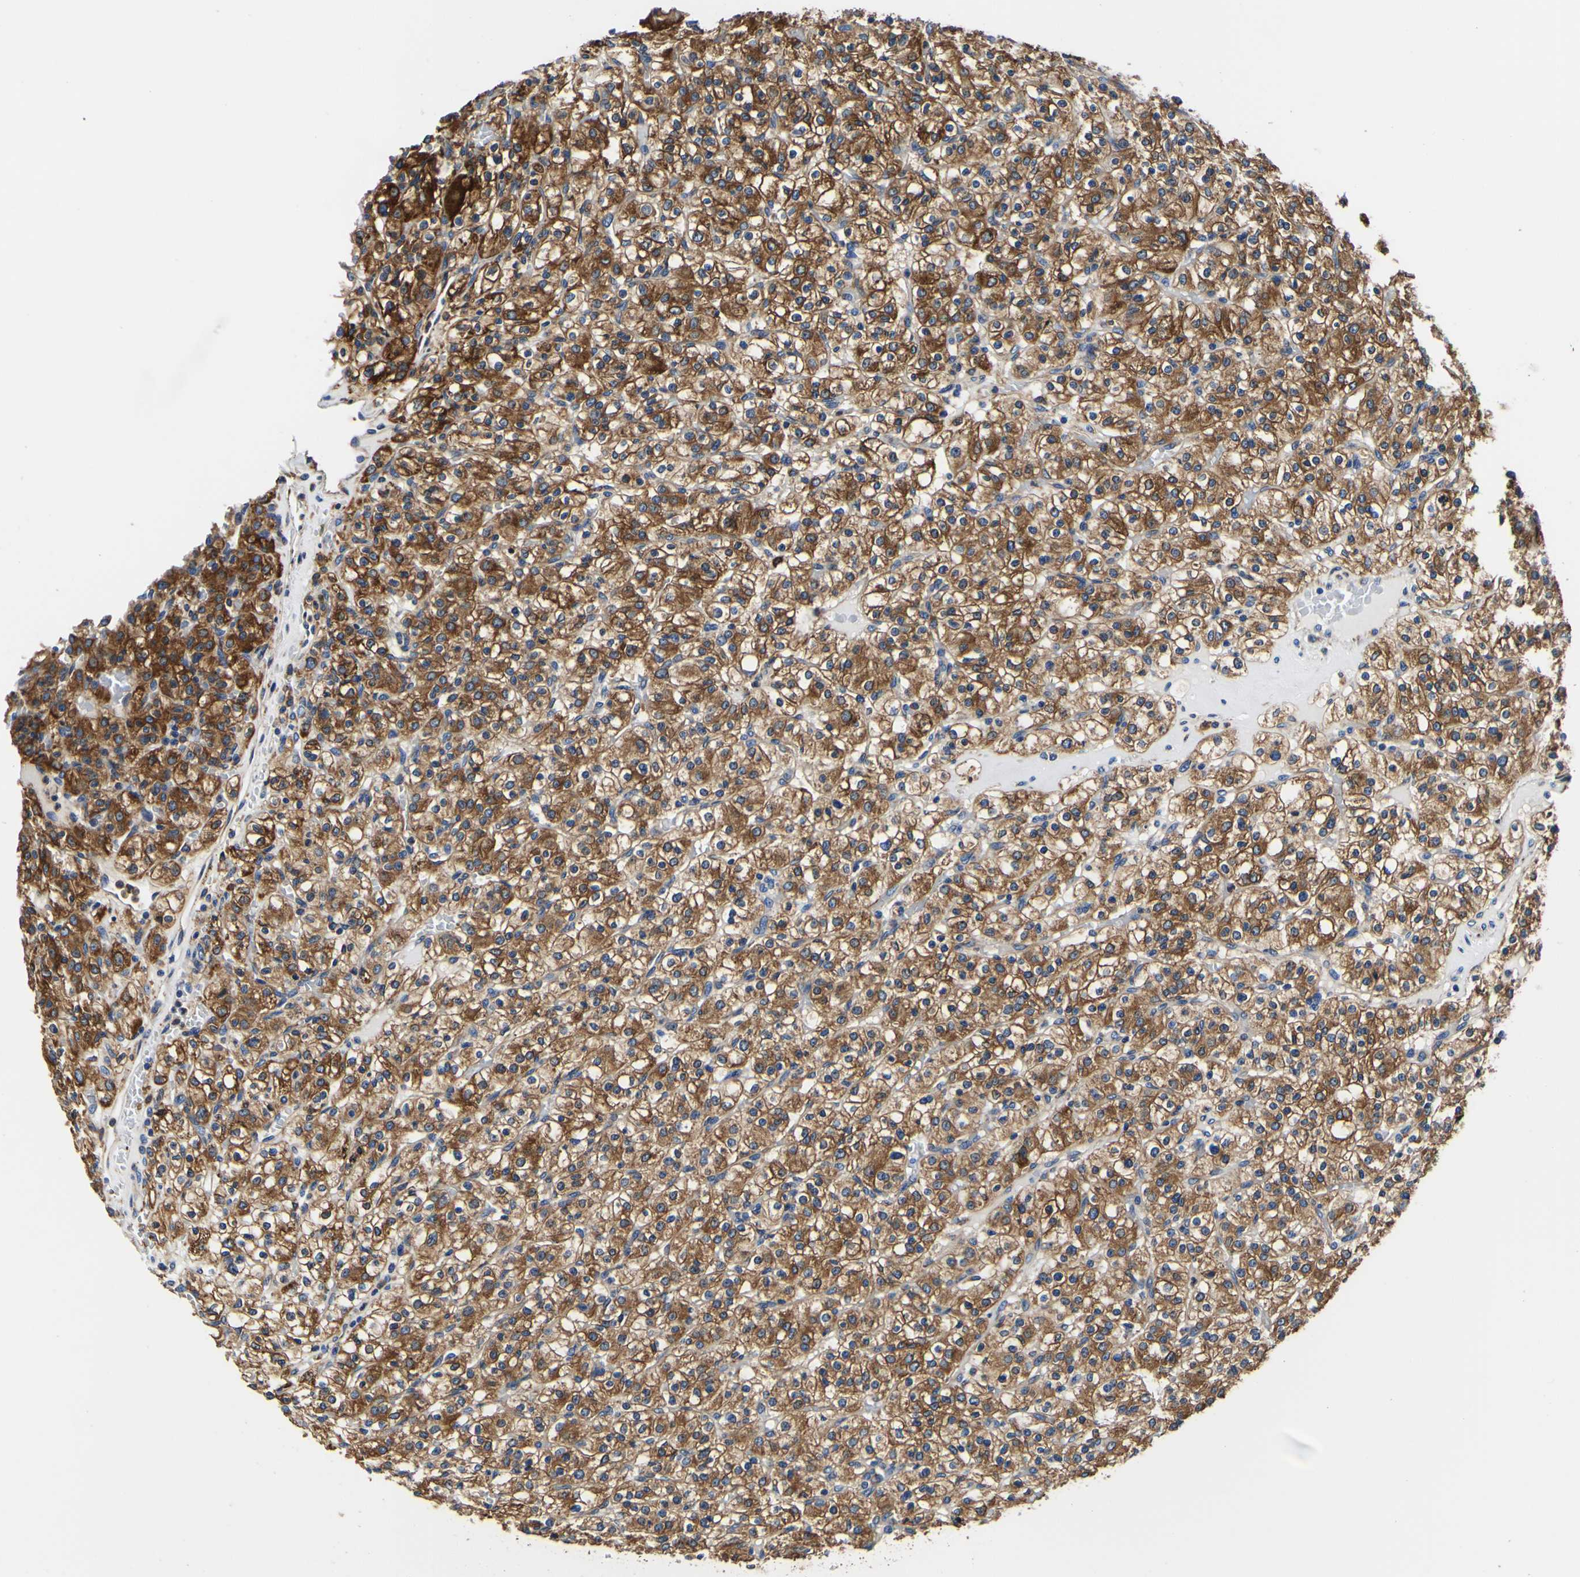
{"staining": {"intensity": "strong", "quantity": ">75%", "location": "cytoplasmic/membranous"}, "tissue": "renal cancer", "cell_type": "Tumor cells", "image_type": "cancer", "snomed": [{"axis": "morphology", "description": "Normal tissue, NOS"}, {"axis": "morphology", "description": "Adenocarcinoma, NOS"}, {"axis": "topography", "description": "Kidney"}], "caption": "Adenocarcinoma (renal) stained with immunohistochemistry shows strong cytoplasmic/membranous positivity in approximately >75% of tumor cells. (brown staining indicates protein expression, while blue staining denotes nuclei).", "gene": "P4HB", "patient": {"sex": "female", "age": 72}}